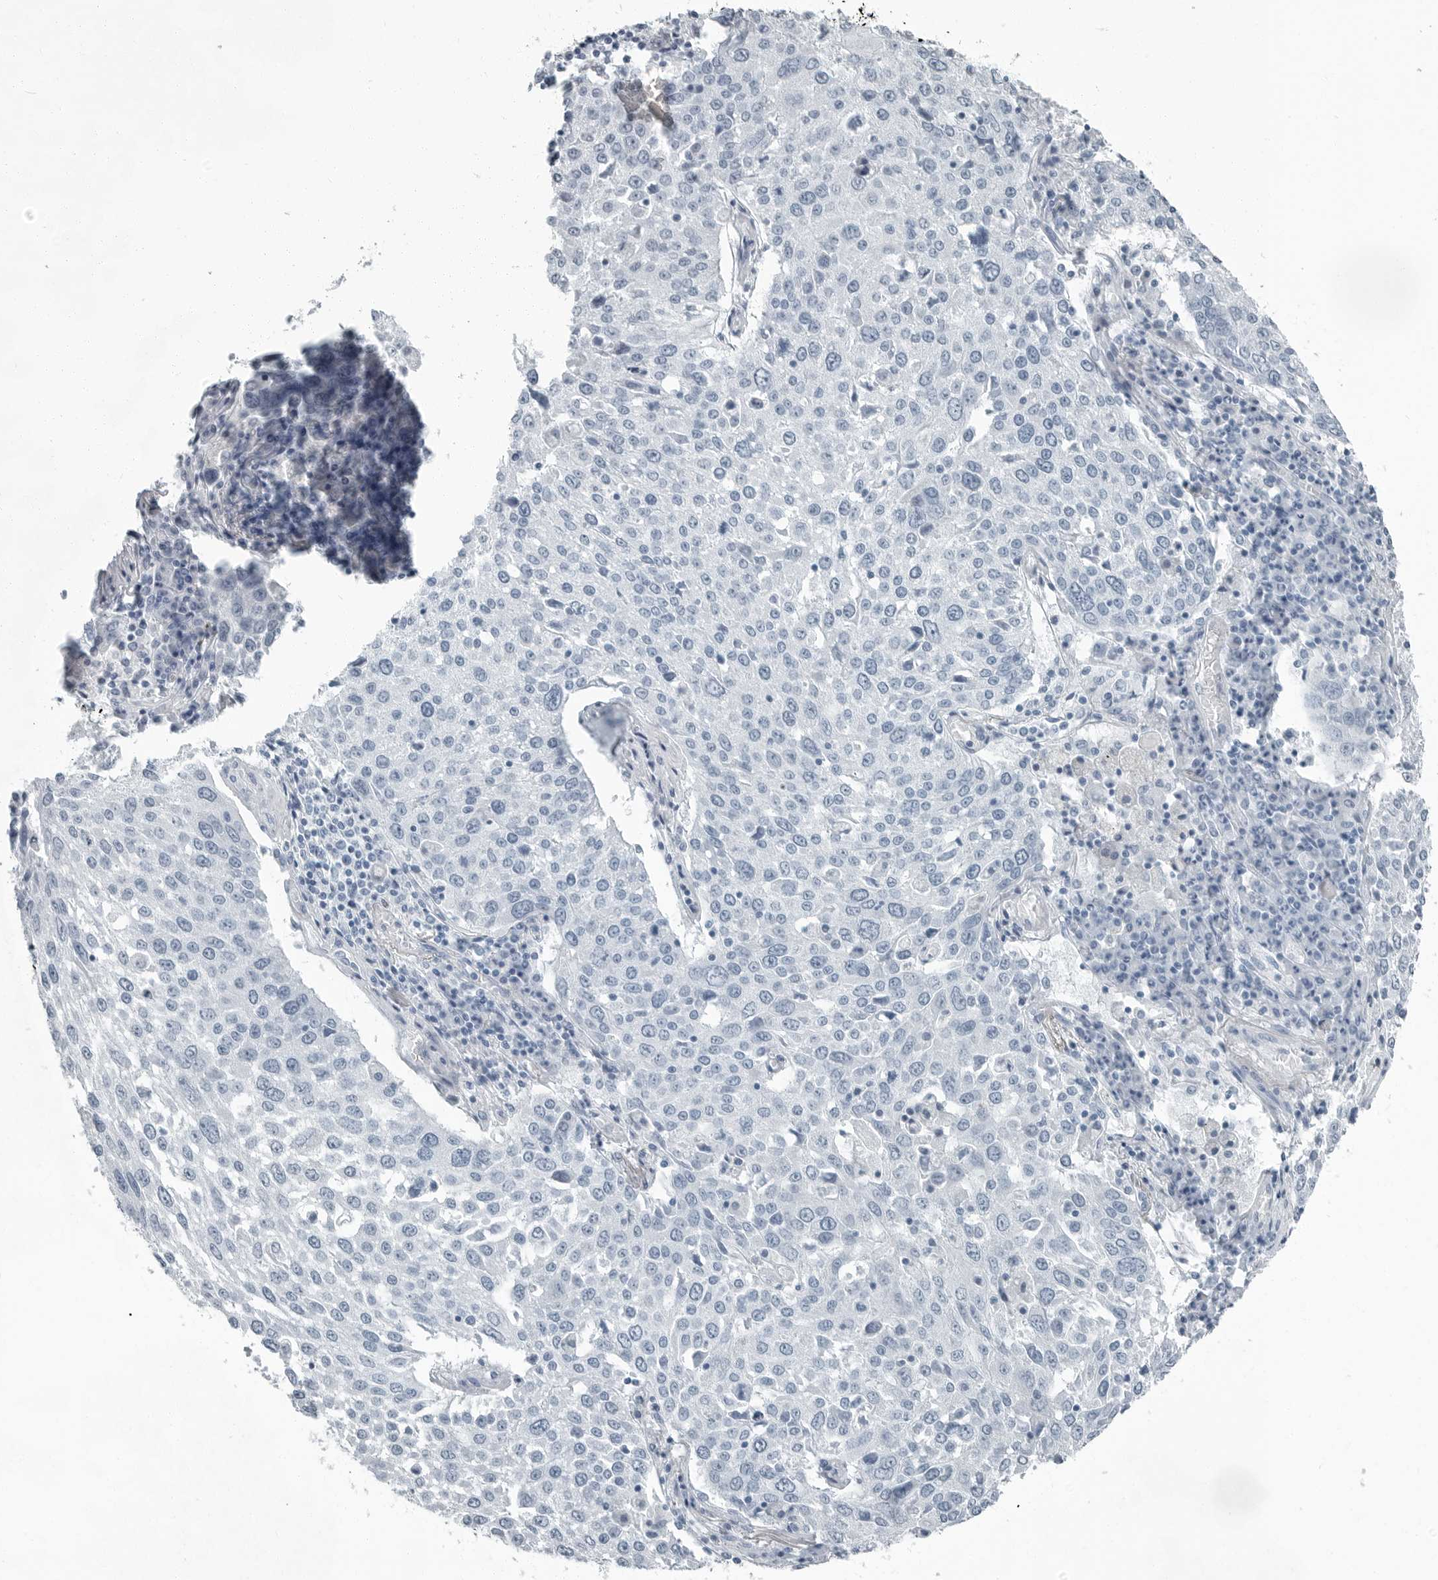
{"staining": {"intensity": "negative", "quantity": "none", "location": "none"}, "tissue": "lung cancer", "cell_type": "Tumor cells", "image_type": "cancer", "snomed": [{"axis": "morphology", "description": "Squamous cell carcinoma, NOS"}, {"axis": "topography", "description": "Lung"}], "caption": "Immunohistochemistry (IHC) image of neoplastic tissue: human lung cancer stained with DAB displays no significant protein positivity in tumor cells. The staining was performed using DAB (3,3'-diaminobenzidine) to visualize the protein expression in brown, while the nuclei were stained in blue with hematoxylin (Magnification: 20x).", "gene": "FABP6", "patient": {"sex": "male", "age": 65}}